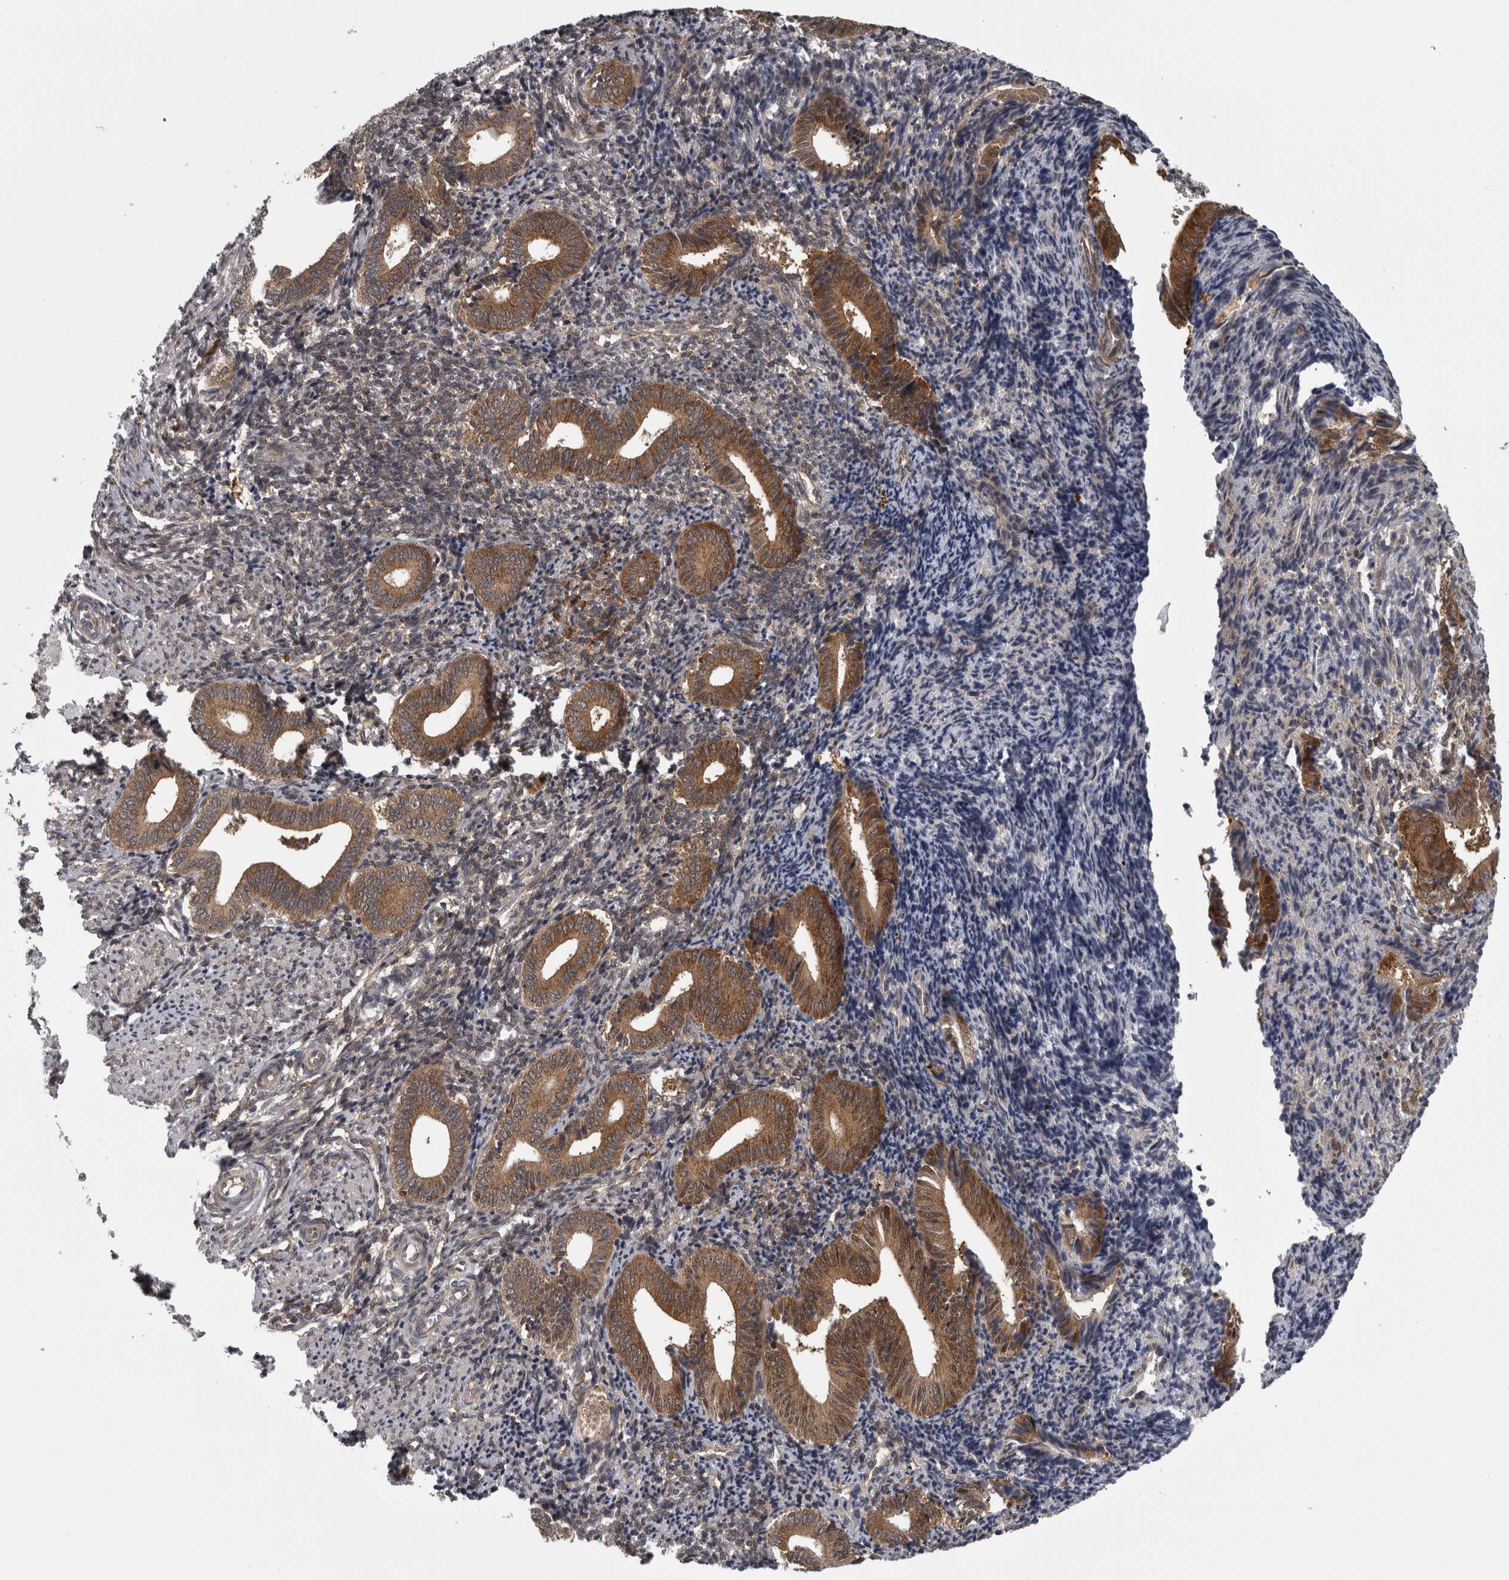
{"staining": {"intensity": "weak", "quantity": "<25%", "location": "cytoplasmic/membranous"}, "tissue": "endometrium", "cell_type": "Cells in endometrial stroma", "image_type": "normal", "snomed": [{"axis": "morphology", "description": "Normal tissue, NOS"}, {"axis": "topography", "description": "Uterus"}, {"axis": "topography", "description": "Endometrium"}], "caption": "This is an immunohistochemistry (IHC) micrograph of benign endometrium. There is no expression in cells in endometrial stroma.", "gene": "CACYBP", "patient": {"sex": "female", "age": 33}}